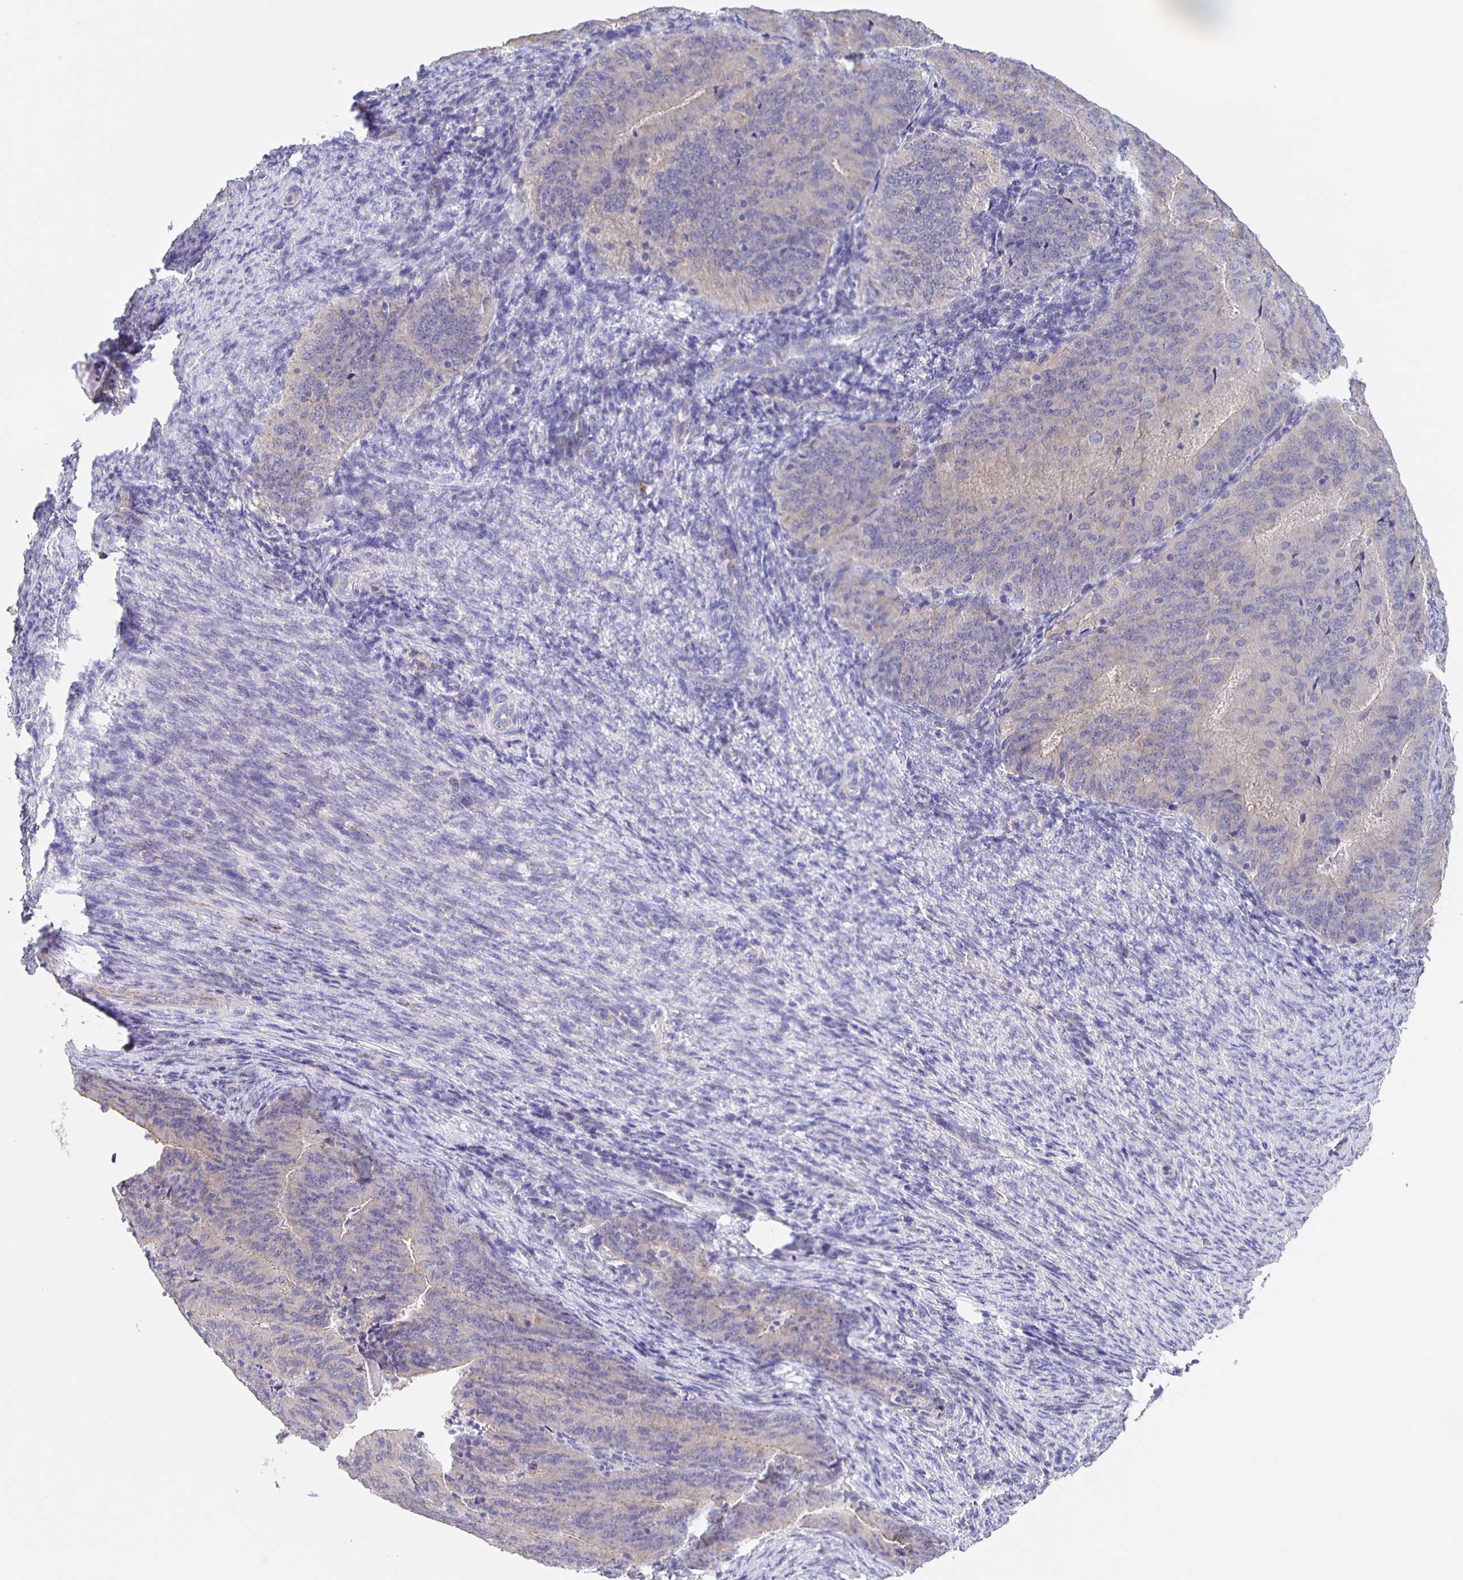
{"staining": {"intensity": "weak", "quantity": "<25%", "location": "cytoplasmic/membranous"}, "tissue": "endometrial cancer", "cell_type": "Tumor cells", "image_type": "cancer", "snomed": [{"axis": "morphology", "description": "Adenocarcinoma, NOS"}, {"axis": "topography", "description": "Endometrium"}], "caption": "Immunohistochemistry (IHC) of endometrial cancer (adenocarcinoma) exhibits no expression in tumor cells.", "gene": "JMJD4", "patient": {"sex": "female", "age": 57}}